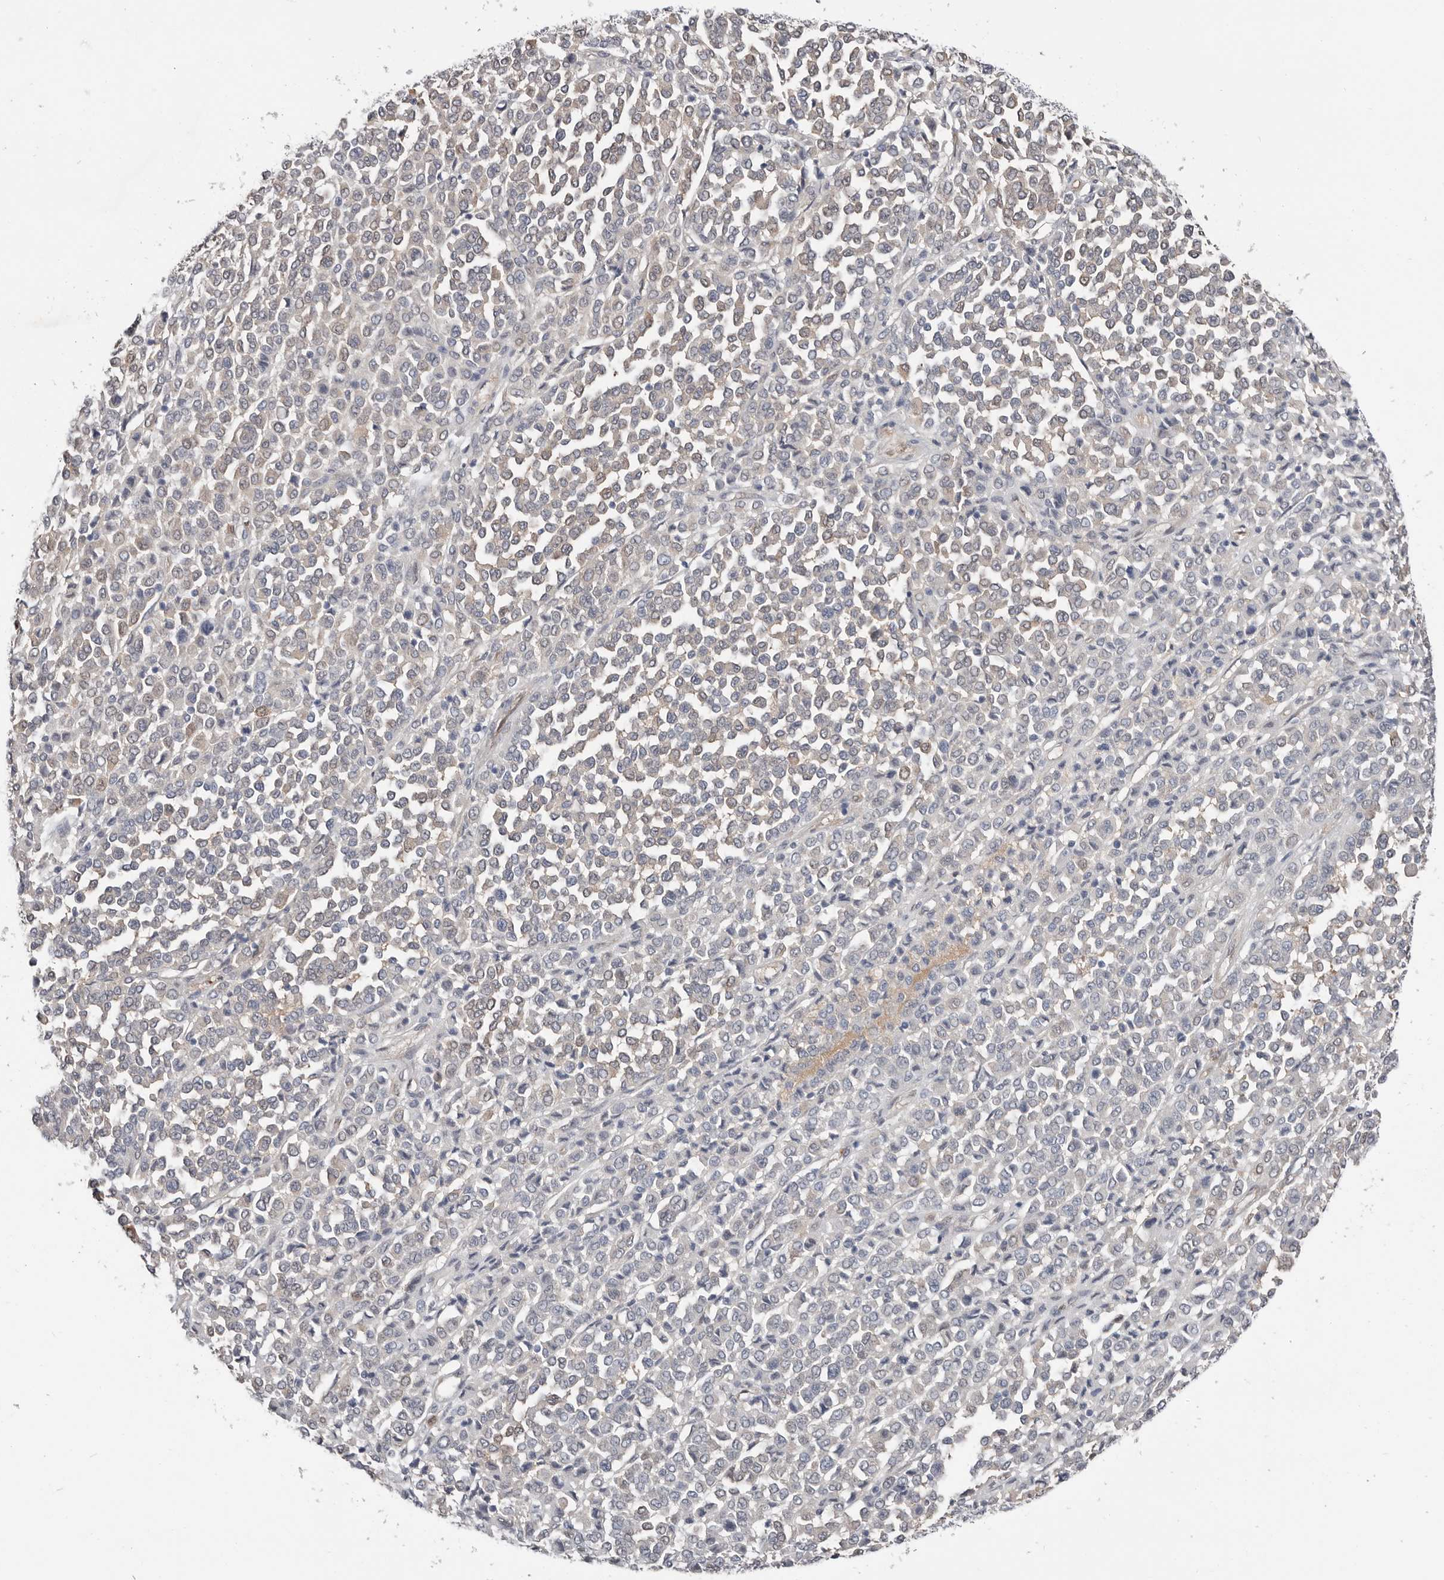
{"staining": {"intensity": "negative", "quantity": "none", "location": "none"}, "tissue": "melanoma", "cell_type": "Tumor cells", "image_type": "cancer", "snomed": [{"axis": "morphology", "description": "Malignant melanoma, Metastatic site"}, {"axis": "topography", "description": "Pancreas"}], "caption": "A micrograph of human malignant melanoma (metastatic site) is negative for staining in tumor cells.", "gene": "ASRGL1", "patient": {"sex": "female", "age": 30}}